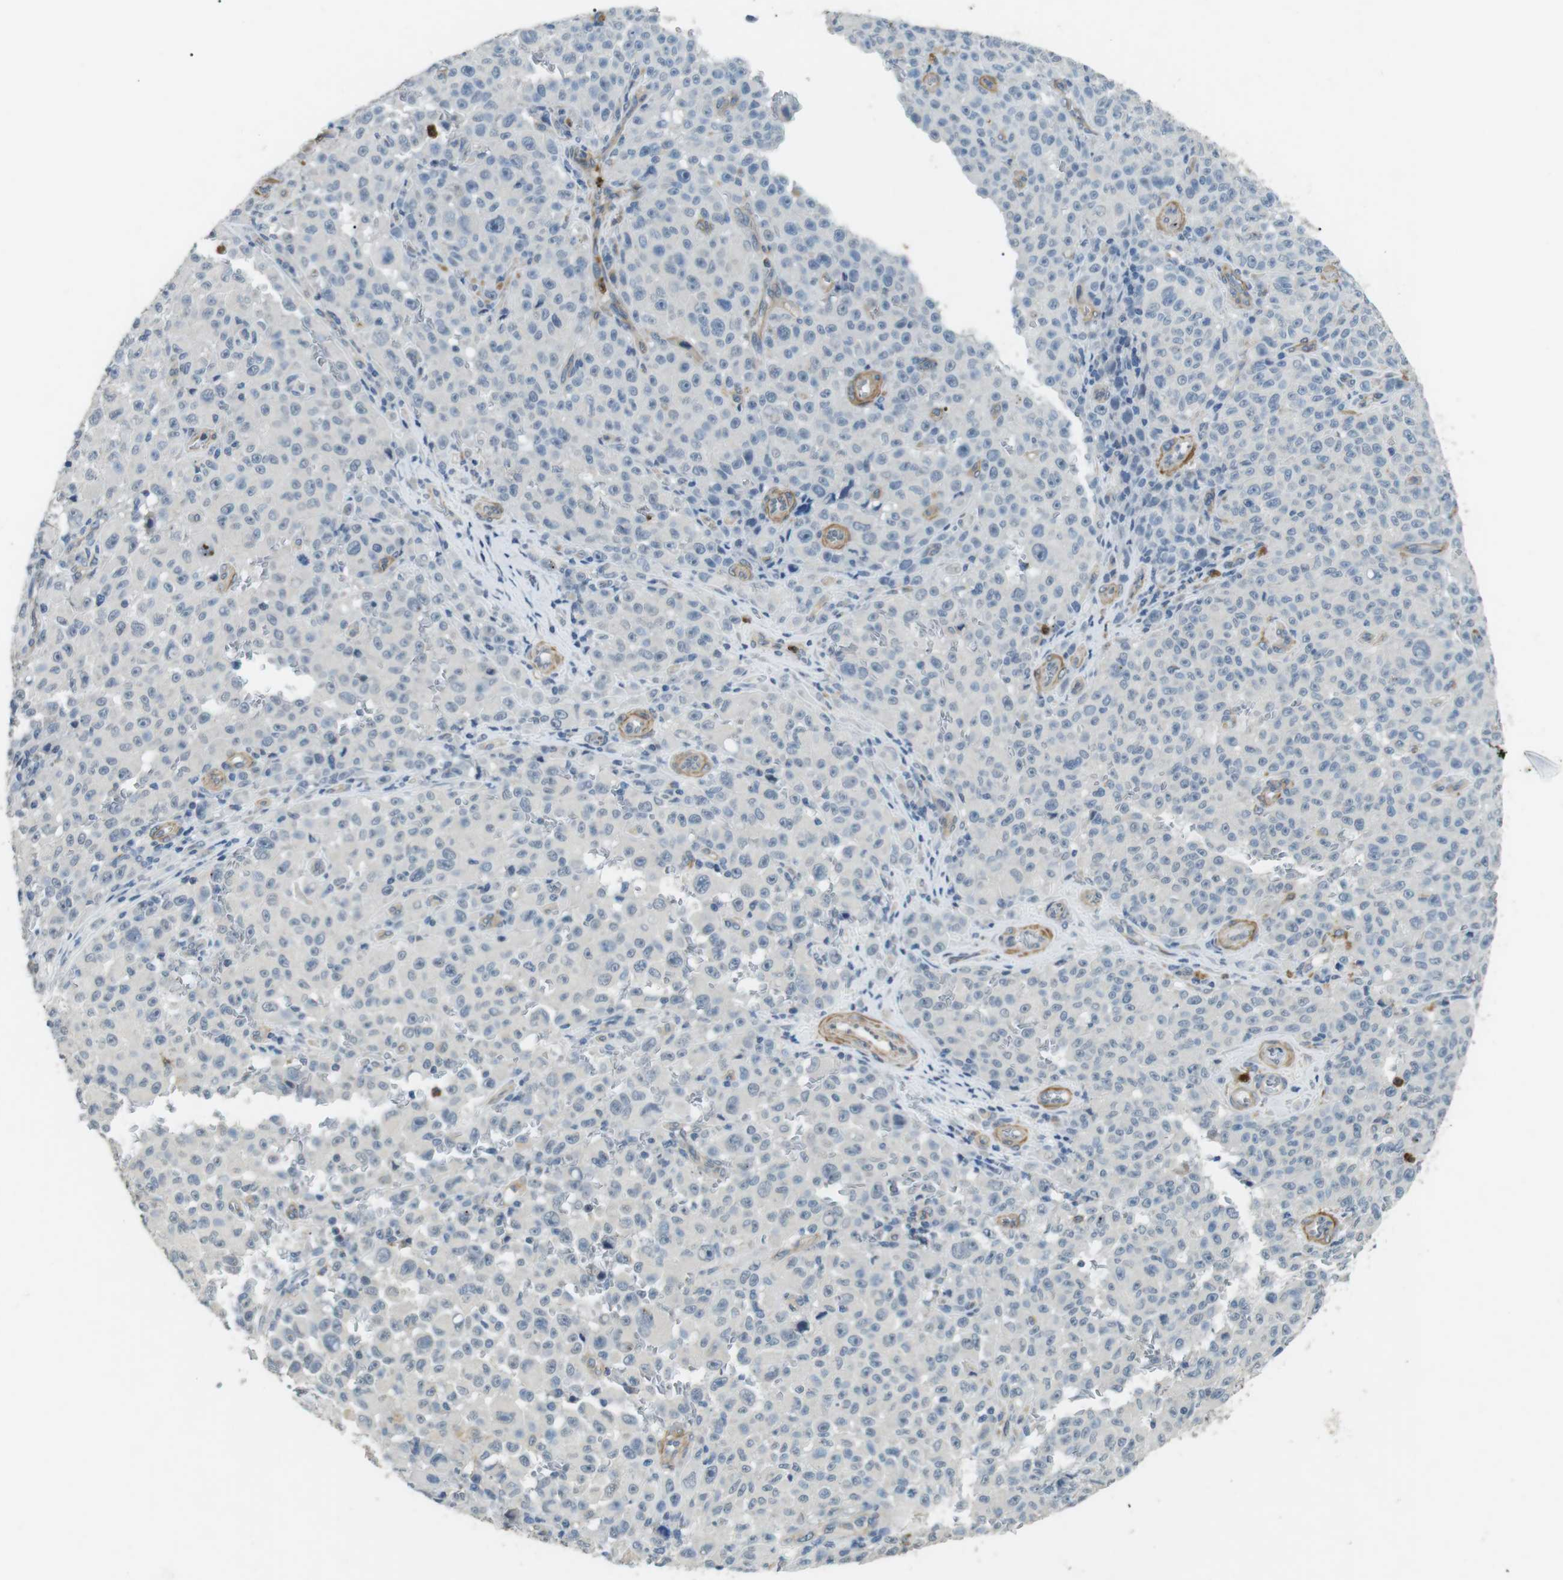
{"staining": {"intensity": "negative", "quantity": "none", "location": "none"}, "tissue": "melanoma", "cell_type": "Tumor cells", "image_type": "cancer", "snomed": [{"axis": "morphology", "description": "Malignant melanoma, NOS"}, {"axis": "topography", "description": "Skin"}], "caption": "Tumor cells are negative for brown protein staining in melanoma.", "gene": "GZMM", "patient": {"sex": "female", "age": 82}}